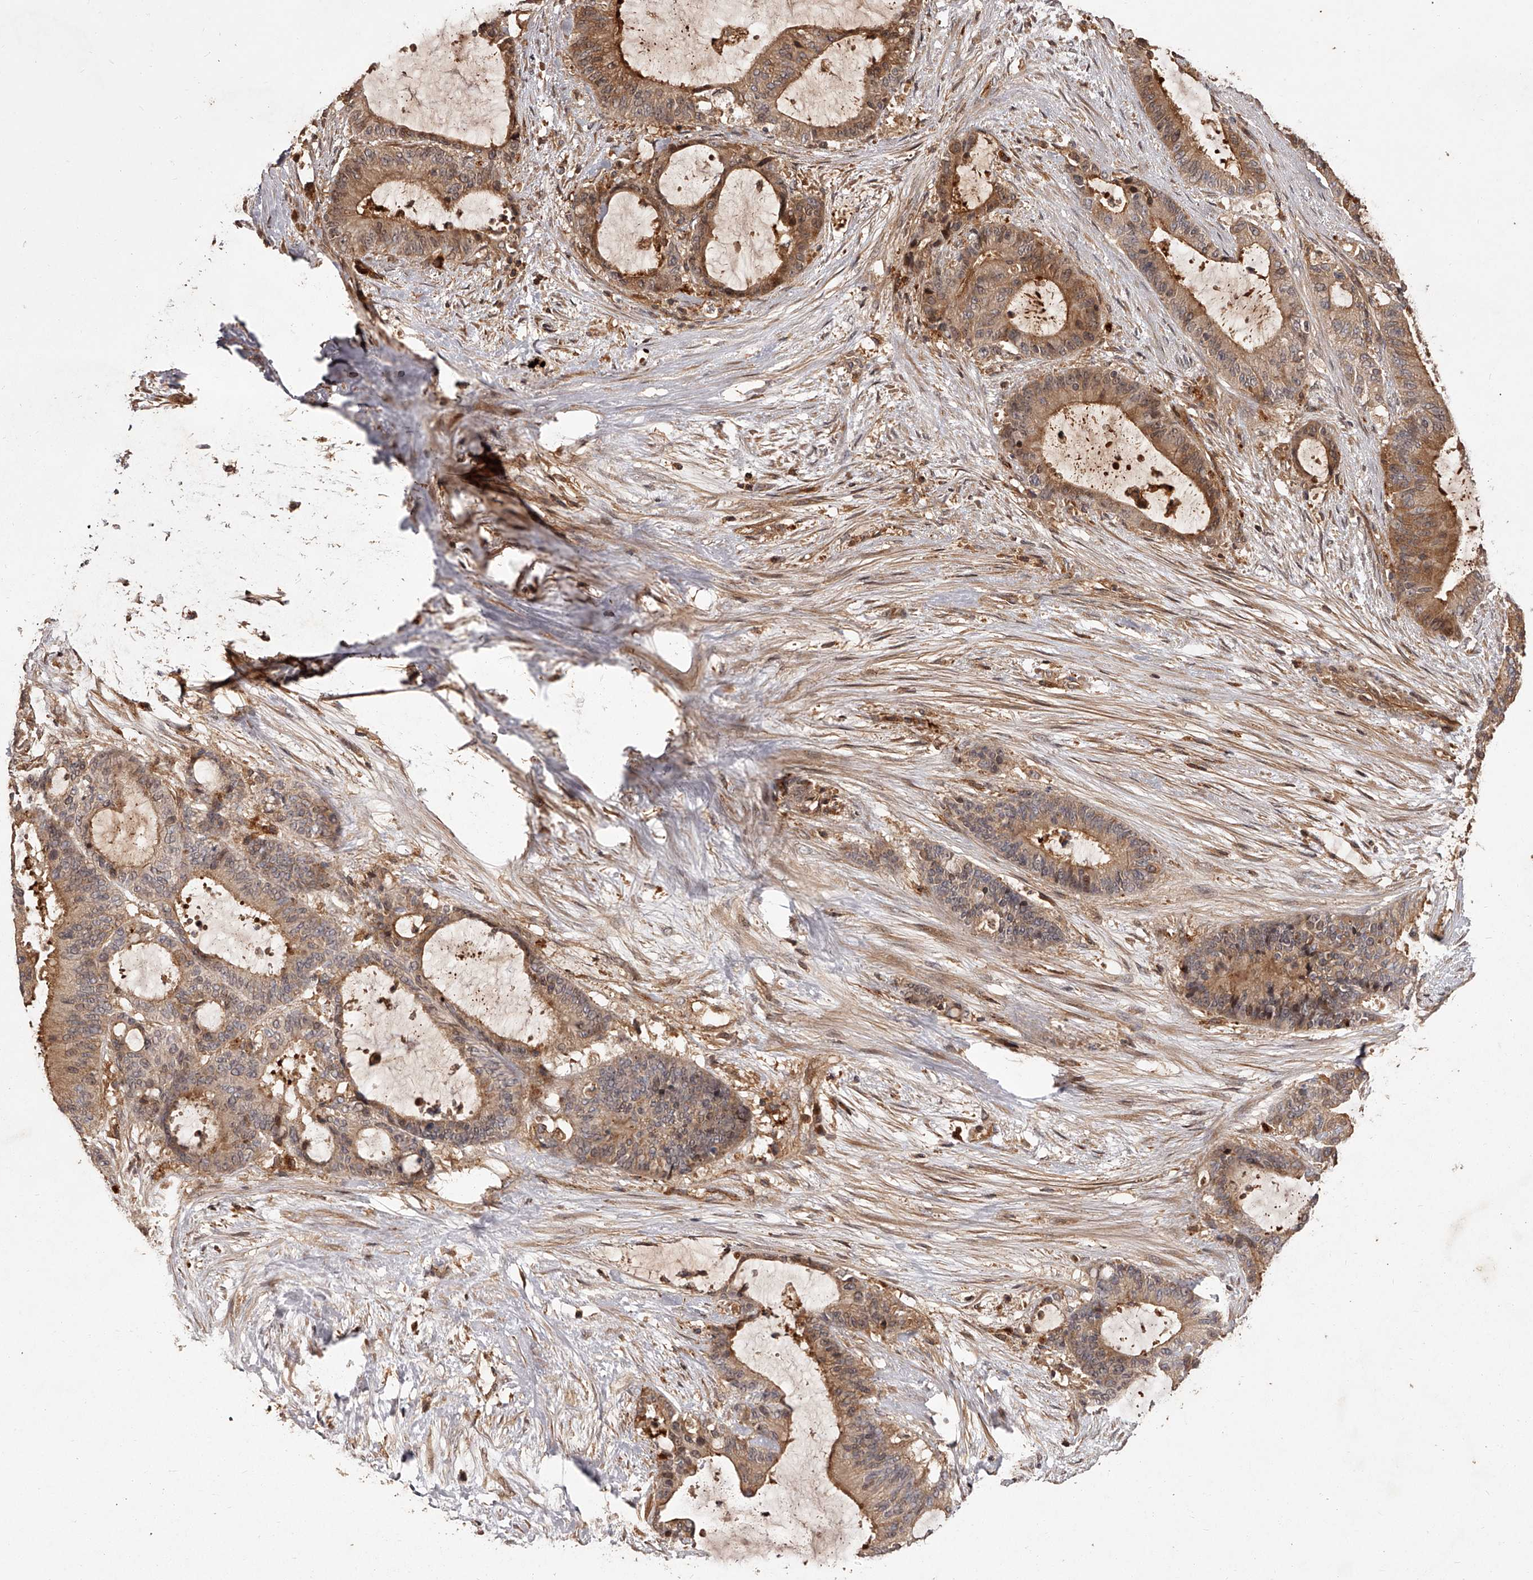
{"staining": {"intensity": "moderate", "quantity": "25%-75%", "location": "cytoplasmic/membranous"}, "tissue": "liver cancer", "cell_type": "Tumor cells", "image_type": "cancer", "snomed": [{"axis": "morphology", "description": "Normal tissue, NOS"}, {"axis": "morphology", "description": "Cholangiocarcinoma"}, {"axis": "topography", "description": "Liver"}, {"axis": "topography", "description": "Peripheral nerve tissue"}], "caption": "Immunohistochemistry histopathology image of human liver cancer (cholangiocarcinoma) stained for a protein (brown), which shows medium levels of moderate cytoplasmic/membranous staining in approximately 25%-75% of tumor cells.", "gene": "CRYZL1", "patient": {"sex": "female", "age": 73}}